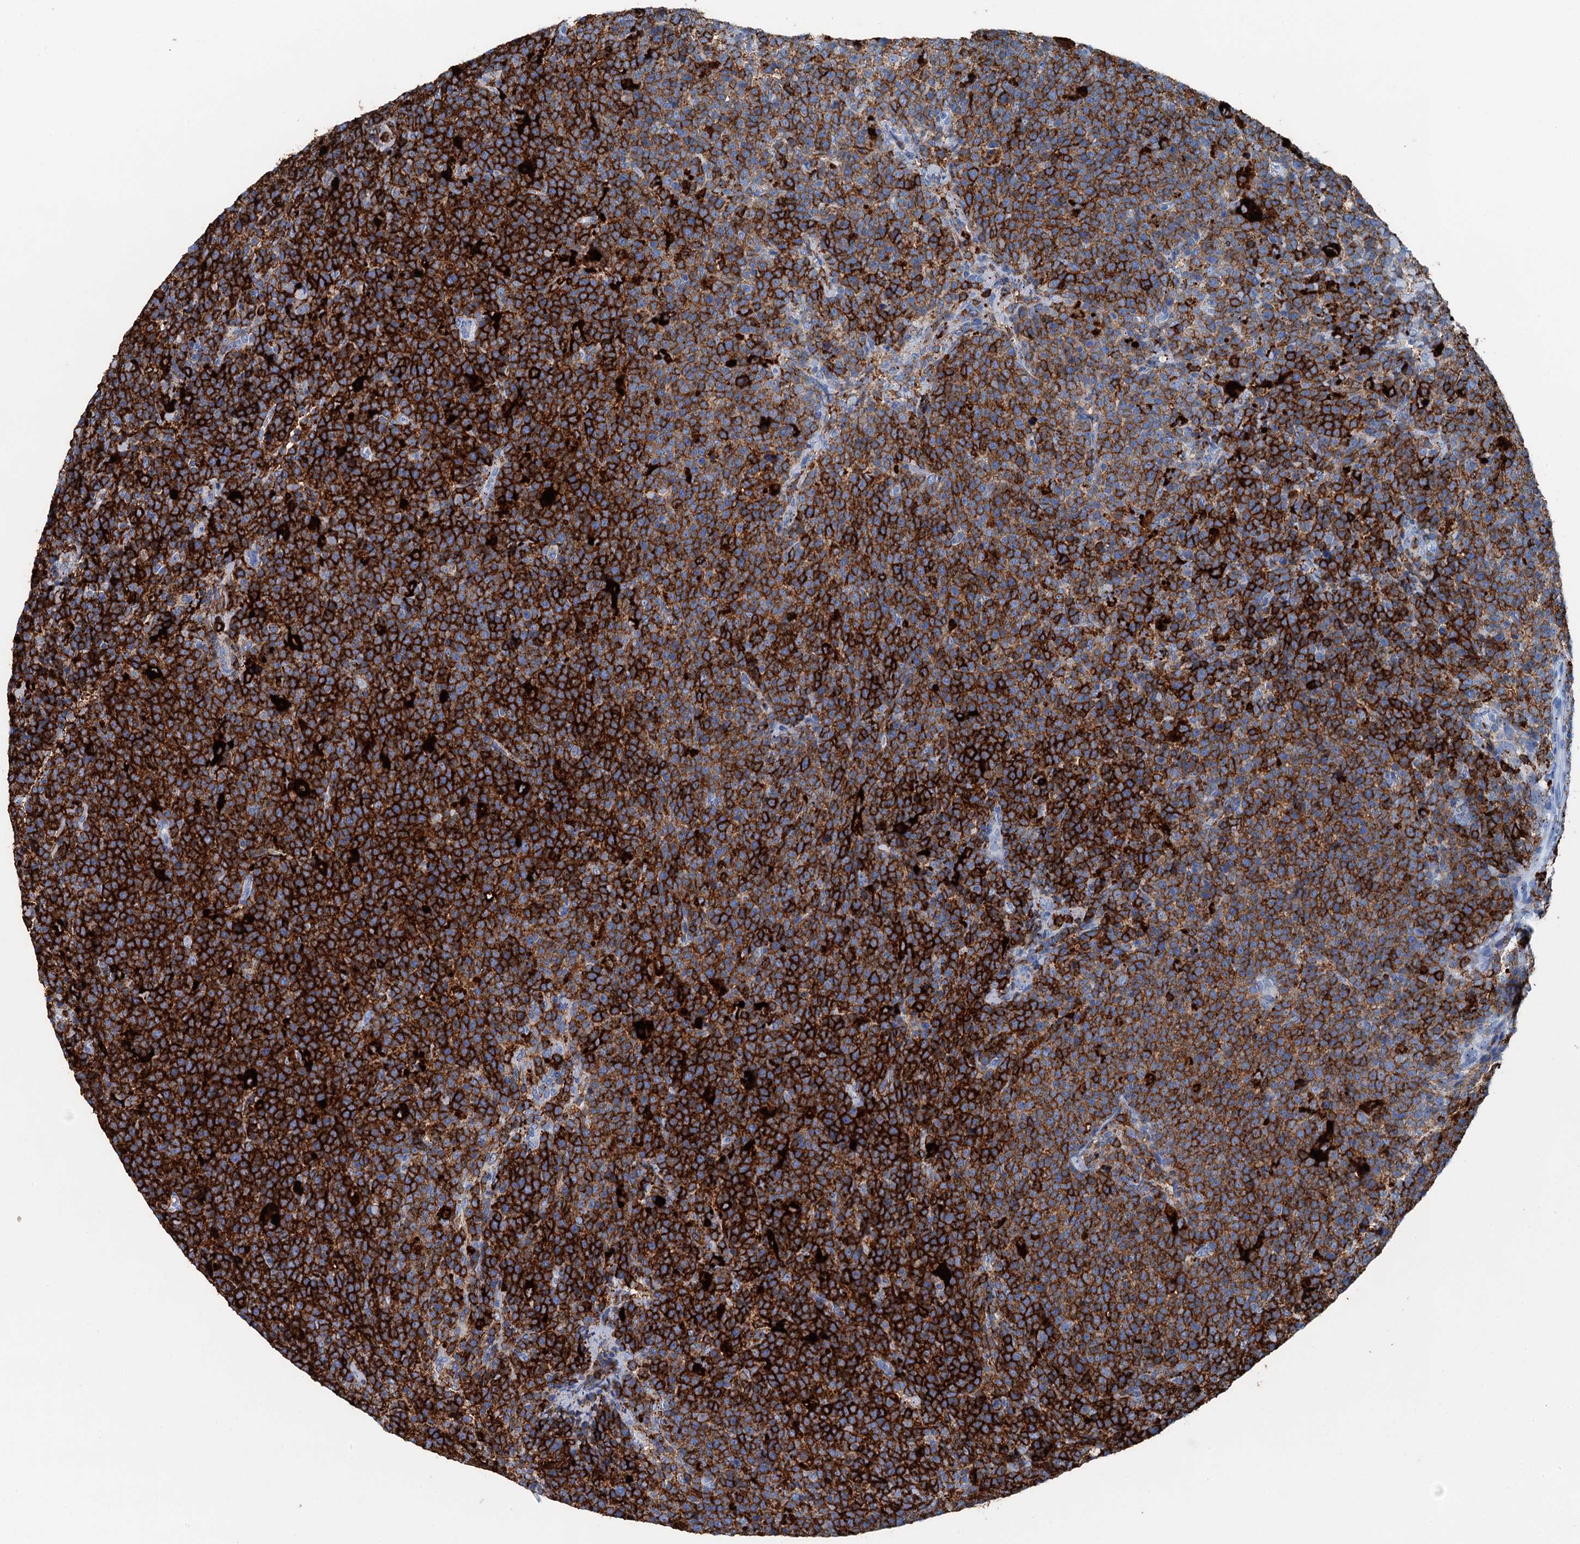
{"staining": {"intensity": "strong", "quantity": ">75%", "location": "cytoplasmic/membranous"}, "tissue": "lymphoma", "cell_type": "Tumor cells", "image_type": "cancer", "snomed": [{"axis": "morphology", "description": "Malignant lymphoma, non-Hodgkin's type, High grade"}, {"axis": "topography", "description": "Lymph node"}], "caption": "The histopathology image shows immunohistochemical staining of lymphoma. There is strong cytoplasmic/membranous positivity is present in approximately >75% of tumor cells. (DAB (3,3'-diaminobenzidine) IHC, brown staining for protein, blue staining for nuclei).", "gene": "PLAC8", "patient": {"sex": "male", "age": 61}}